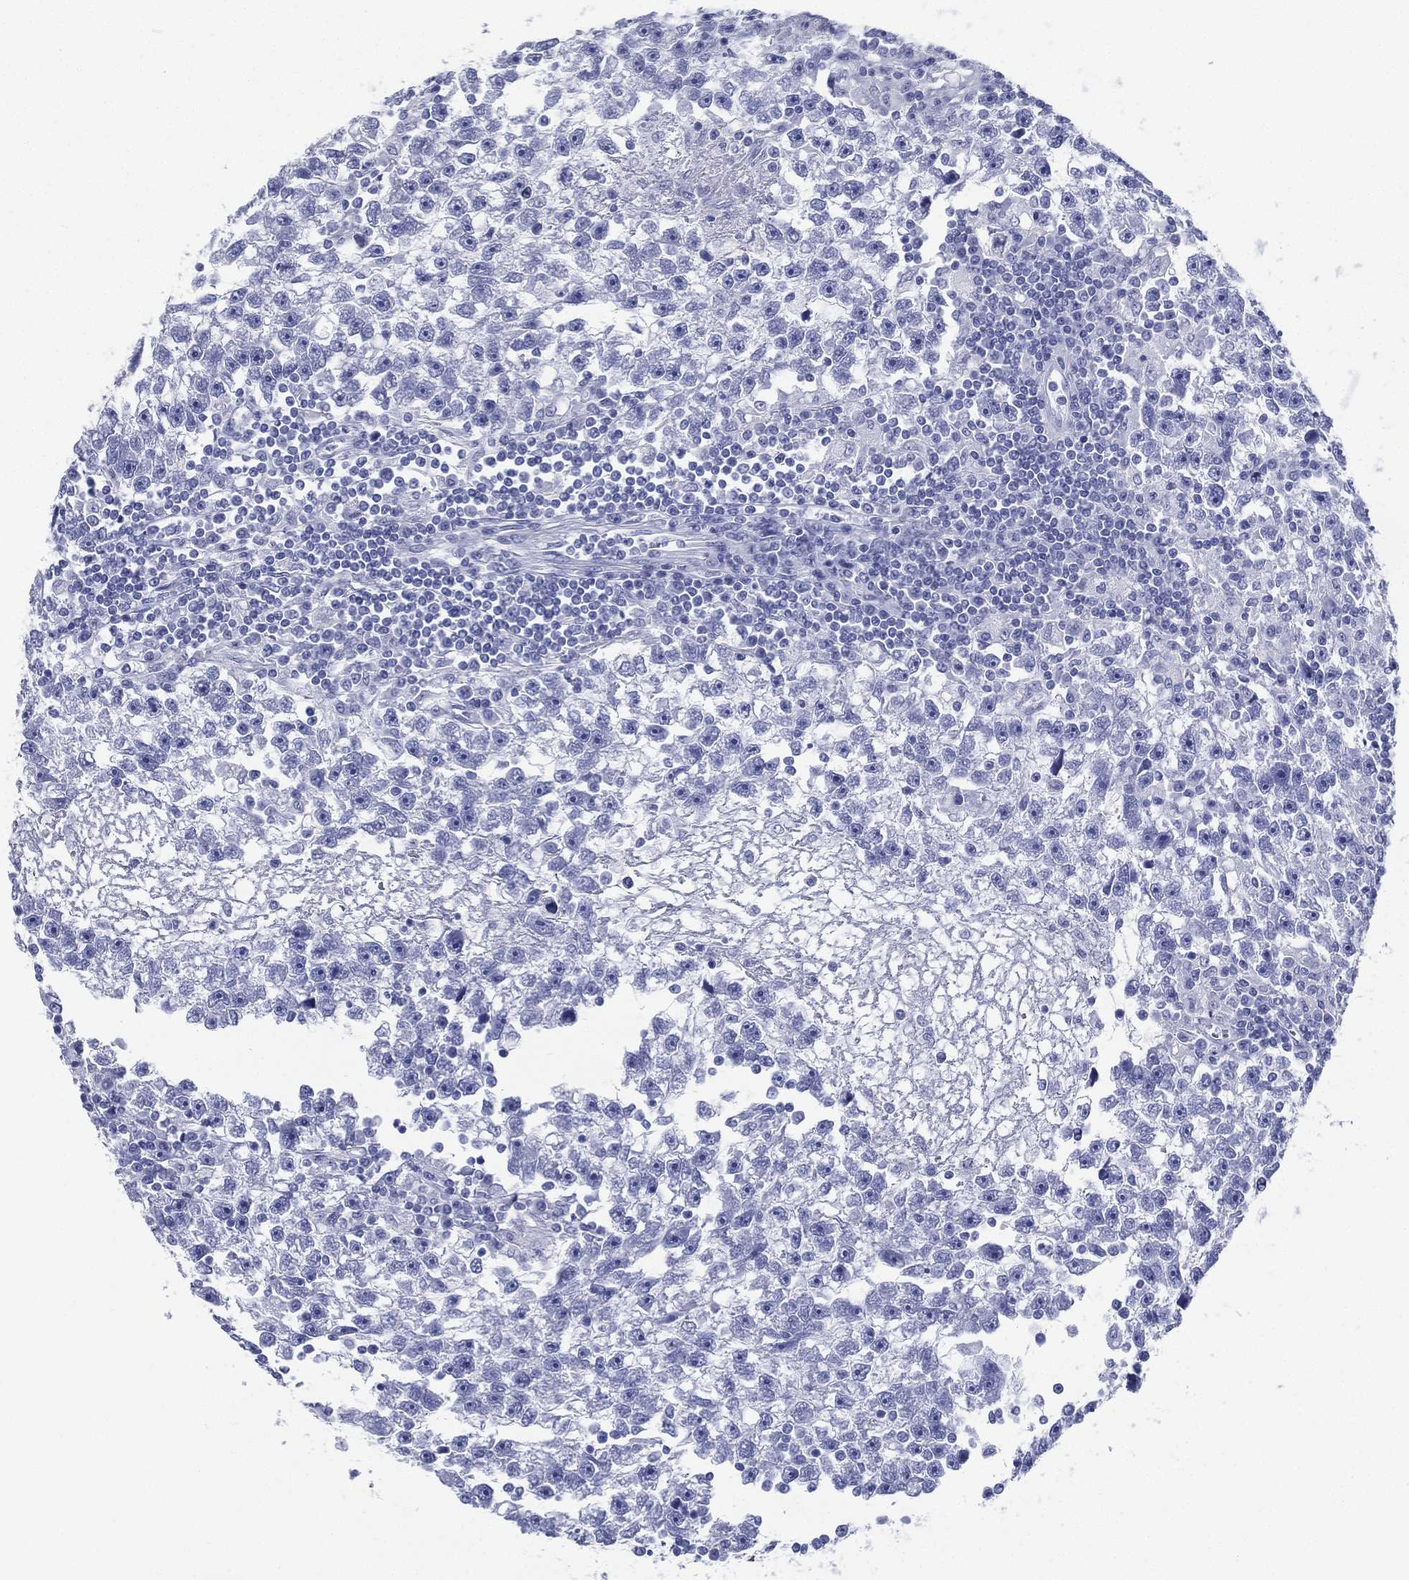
{"staining": {"intensity": "negative", "quantity": "none", "location": "none"}, "tissue": "testis cancer", "cell_type": "Tumor cells", "image_type": "cancer", "snomed": [{"axis": "morphology", "description": "Seminoma, NOS"}, {"axis": "topography", "description": "Testis"}], "caption": "A high-resolution image shows immunohistochemistry staining of testis cancer, which reveals no significant positivity in tumor cells. Nuclei are stained in blue.", "gene": "RSPH4A", "patient": {"sex": "male", "age": 47}}